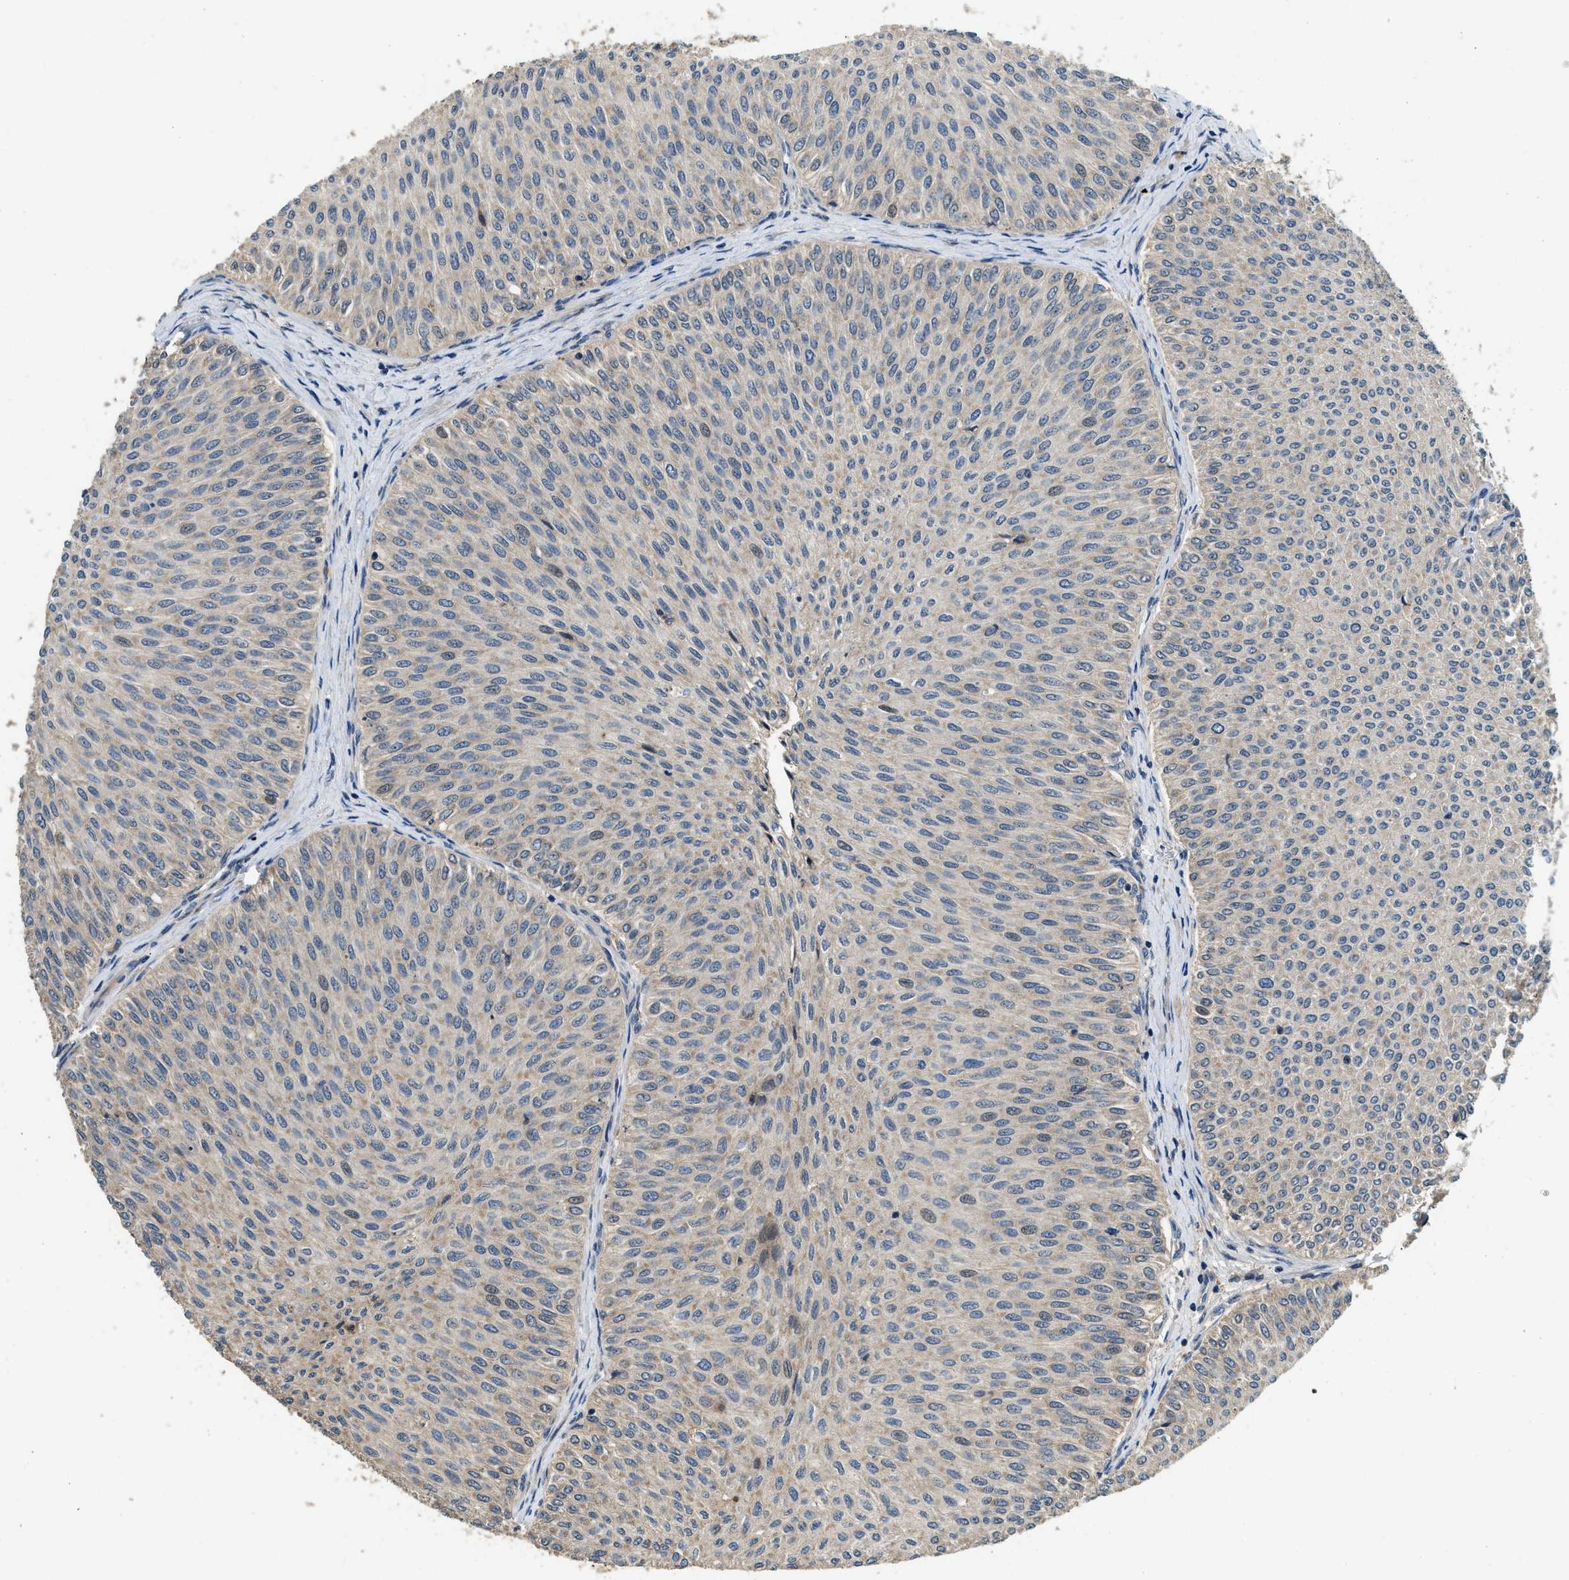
{"staining": {"intensity": "weak", "quantity": ">75%", "location": "cytoplasmic/membranous"}, "tissue": "urothelial cancer", "cell_type": "Tumor cells", "image_type": "cancer", "snomed": [{"axis": "morphology", "description": "Urothelial carcinoma, Low grade"}, {"axis": "topography", "description": "Urinary bladder"}], "caption": "Urothelial cancer tissue exhibits weak cytoplasmic/membranous expression in approximately >75% of tumor cells, visualized by immunohistochemistry.", "gene": "IL3RA", "patient": {"sex": "male", "age": 78}}